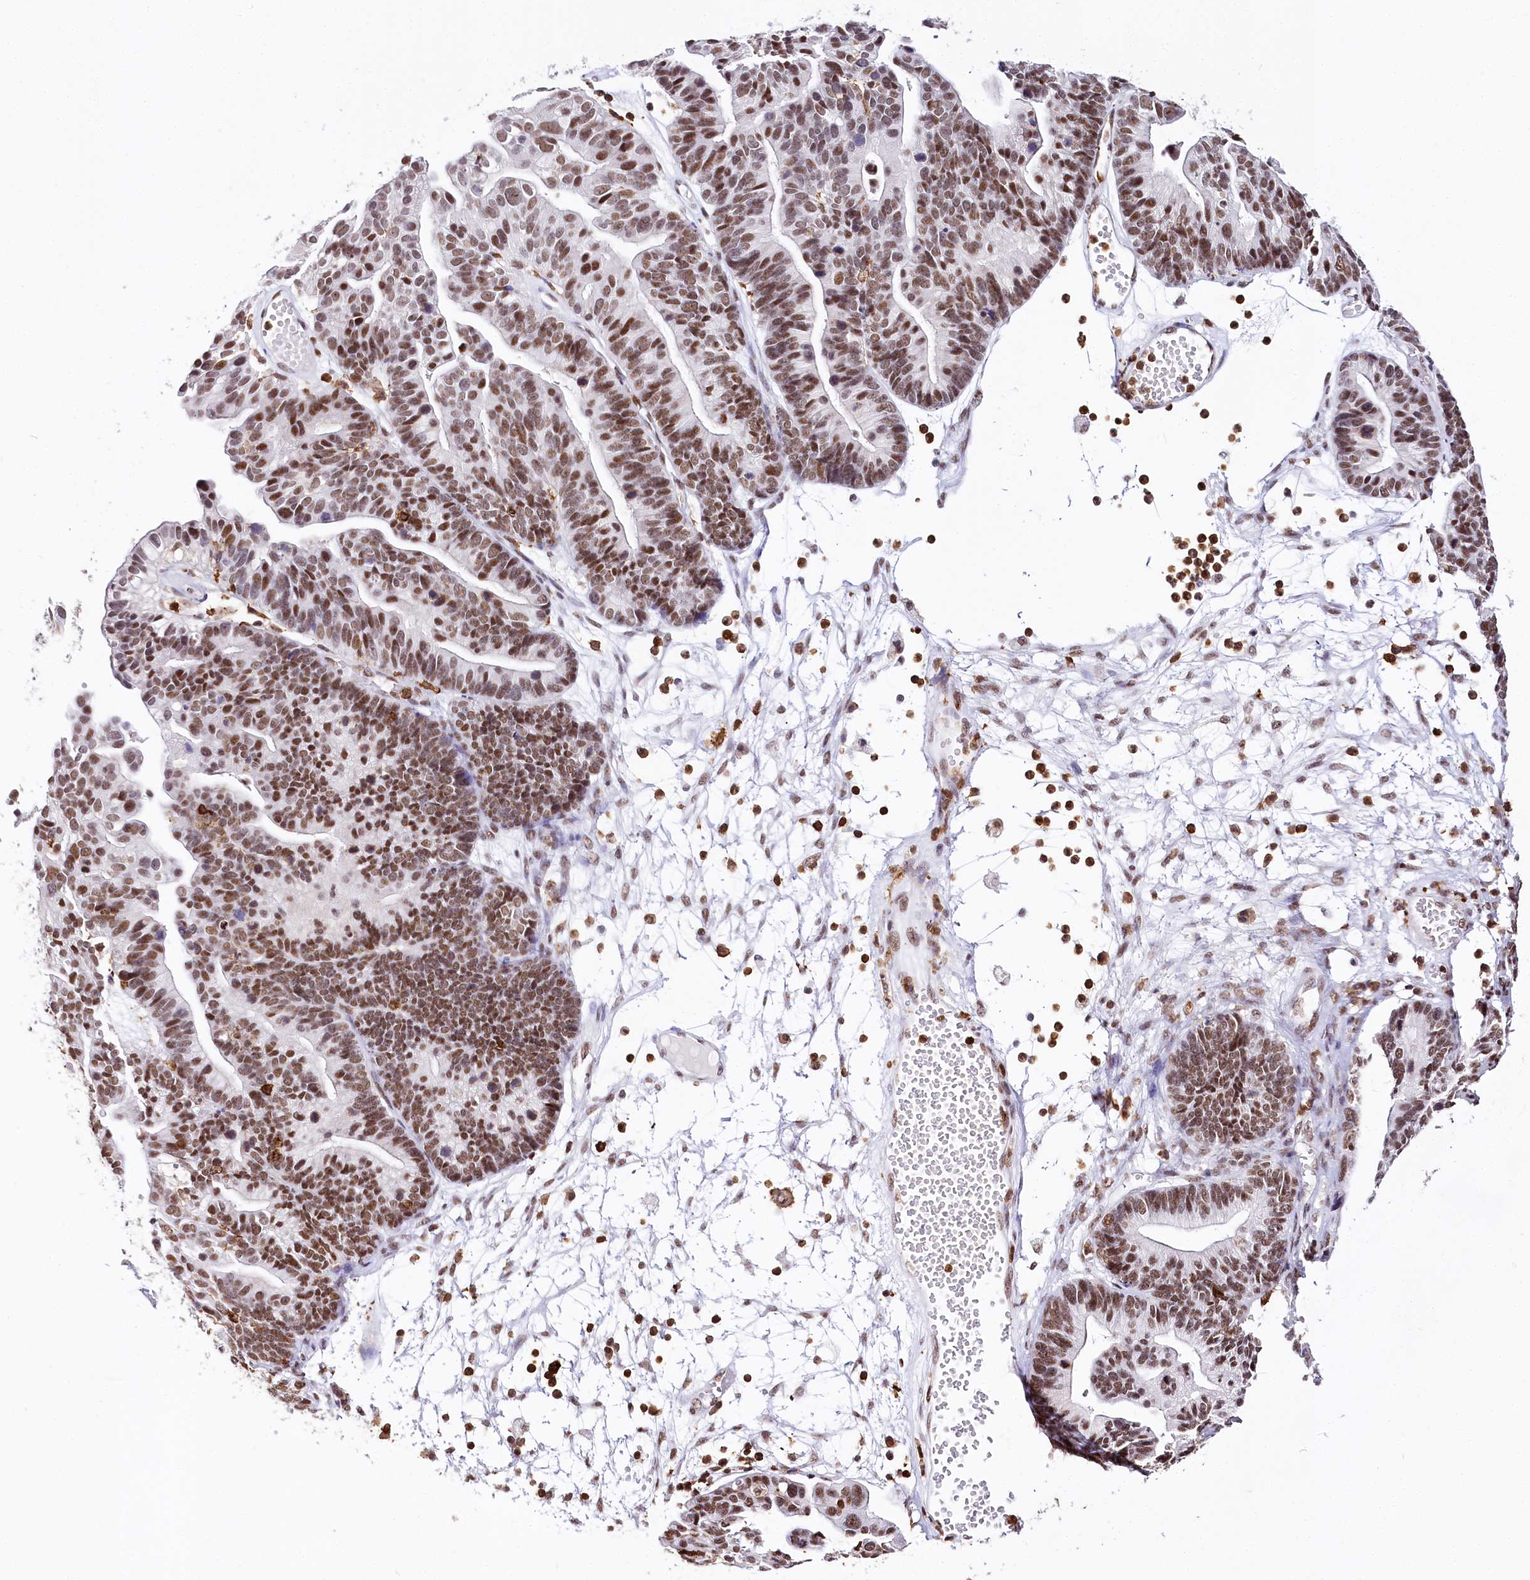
{"staining": {"intensity": "moderate", "quantity": ">75%", "location": "nuclear"}, "tissue": "ovarian cancer", "cell_type": "Tumor cells", "image_type": "cancer", "snomed": [{"axis": "morphology", "description": "Cystadenocarcinoma, serous, NOS"}, {"axis": "topography", "description": "Ovary"}], "caption": "High-power microscopy captured an immunohistochemistry (IHC) image of ovarian cancer, revealing moderate nuclear positivity in about >75% of tumor cells.", "gene": "BARD1", "patient": {"sex": "female", "age": 56}}